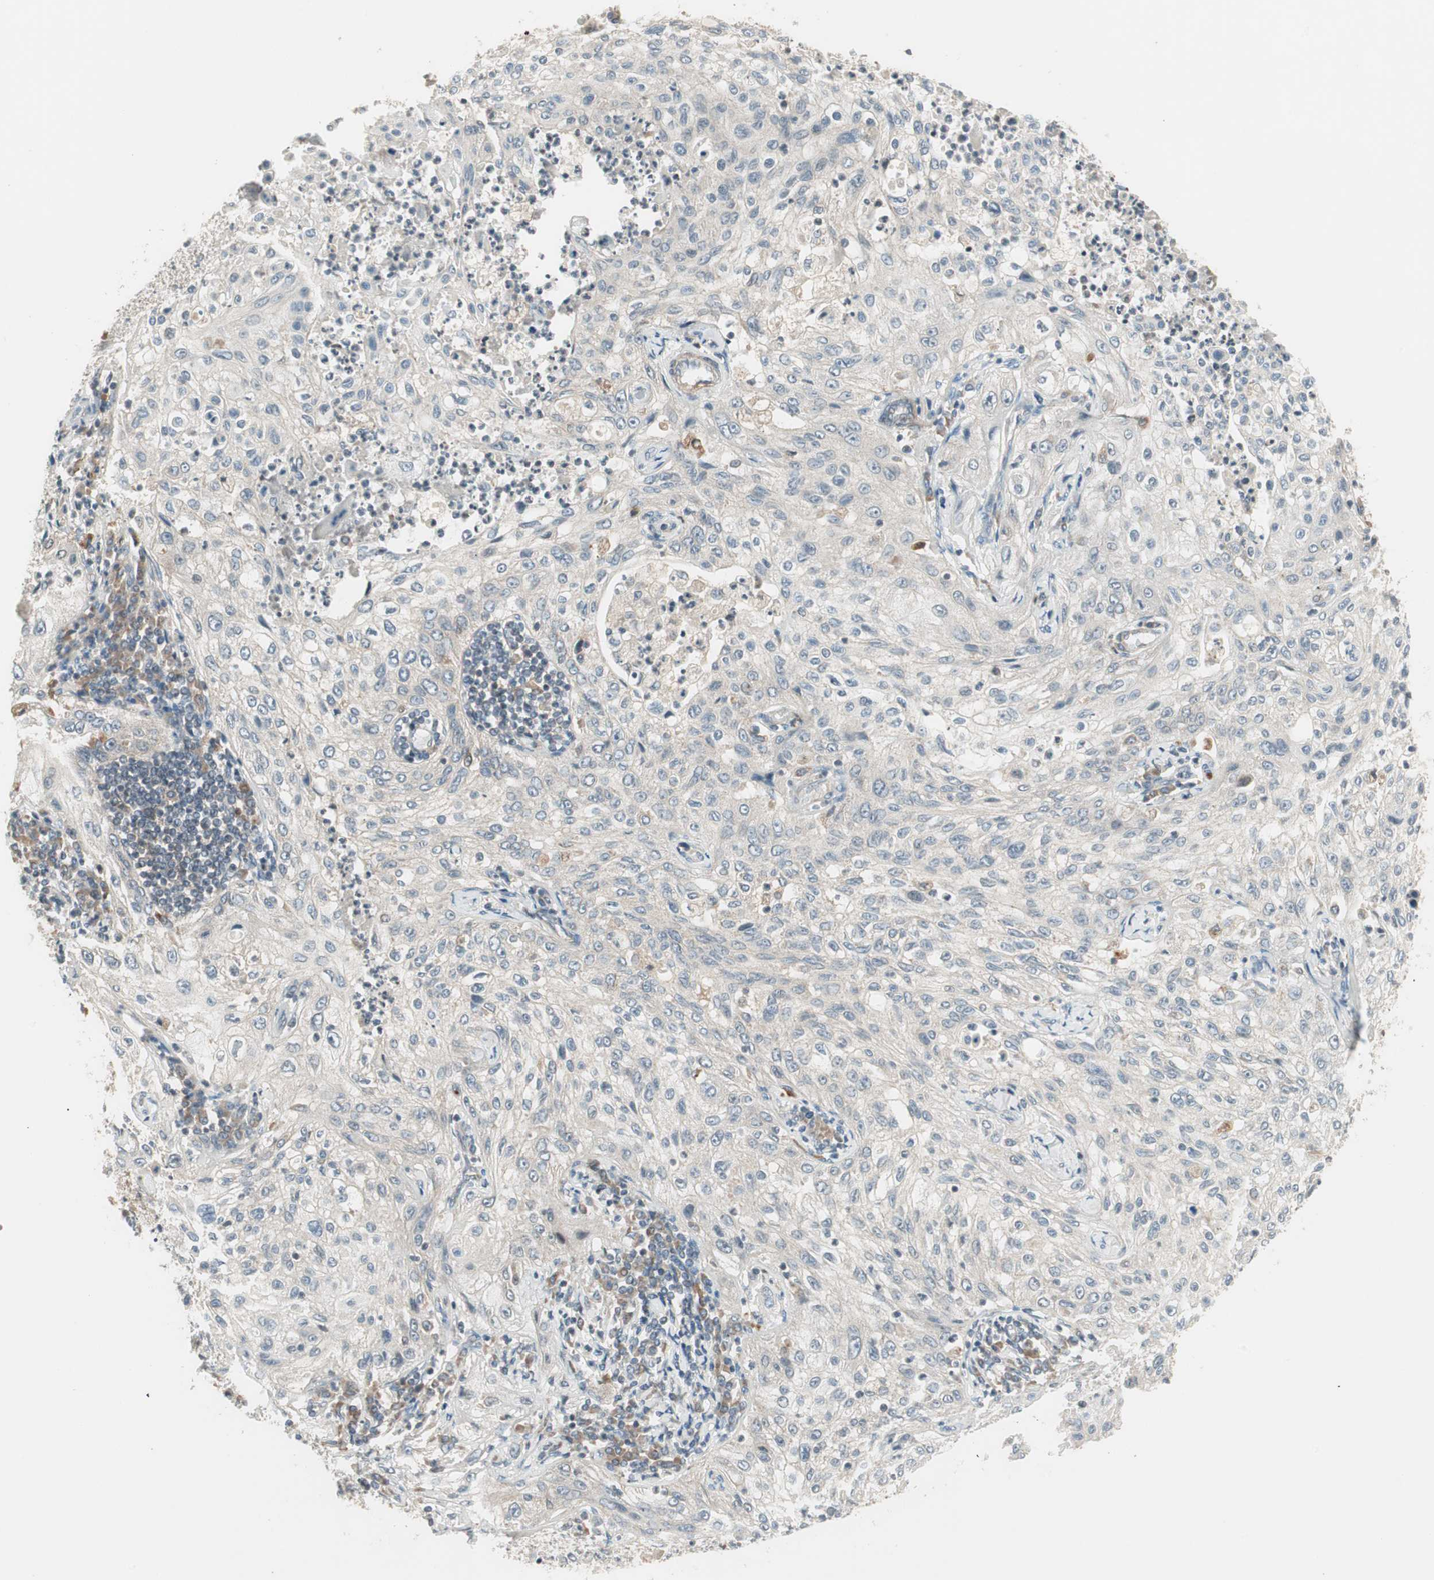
{"staining": {"intensity": "negative", "quantity": "none", "location": "none"}, "tissue": "lung cancer", "cell_type": "Tumor cells", "image_type": "cancer", "snomed": [{"axis": "morphology", "description": "Inflammation, NOS"}, {"axis": "morphology", "description": "Squamous cell carcinoma, NOS"}, {"axis": "topography", "description": "Lymph node"}, {"axis": "topography", "description": "Soft tissue"}, {"axis": "topography", "description": "Lung"}], "caption": "Protein analysis of lung squamous cell carcinoma reveals no significant staining in tumor cells.", "gene": "SFRP1", "patient": {"sex": "male", "age": 66}}